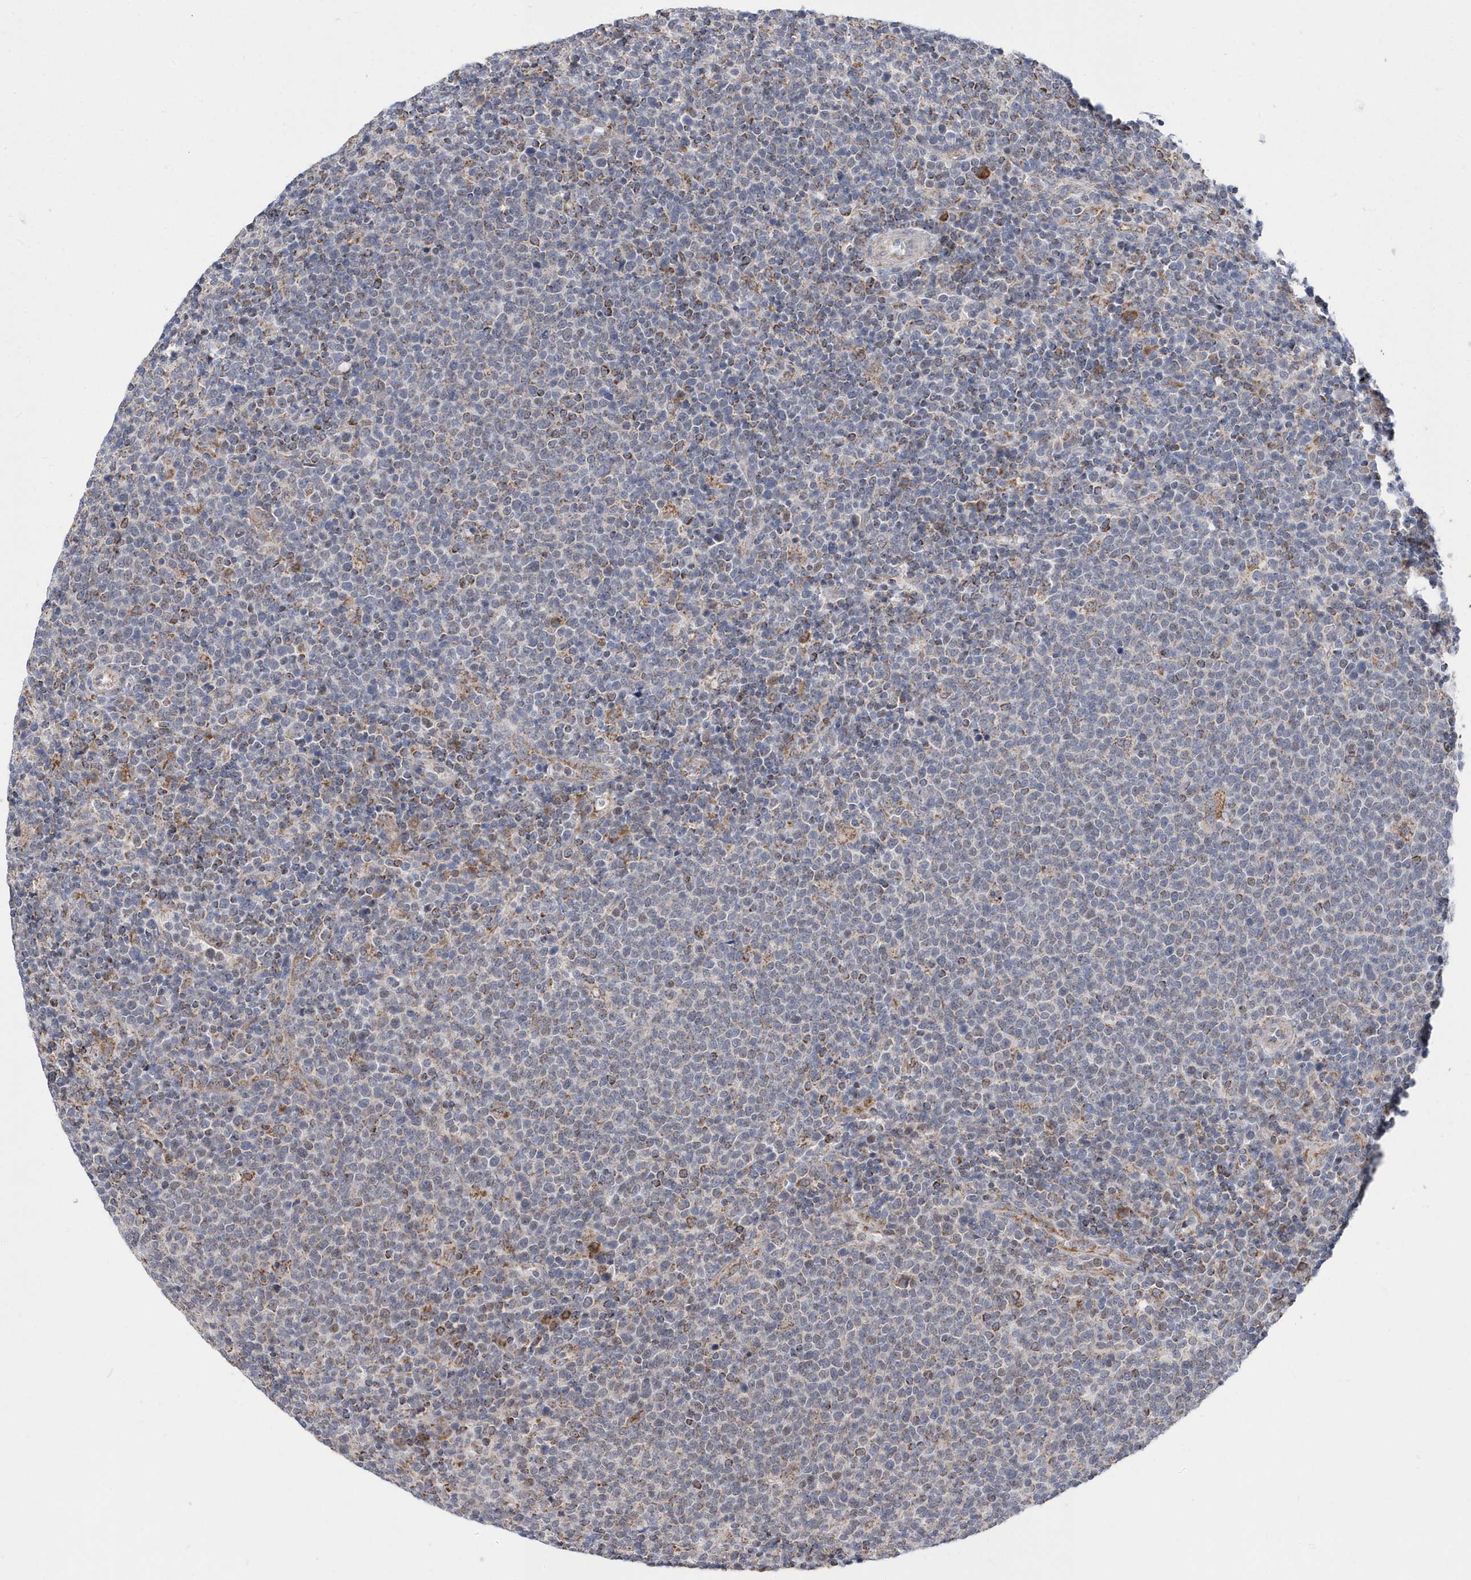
{"staining": {"intensity": "negative", "quantity": "none", "location": "none"}, "tissue": "lymphoma", "cell_type": "Tumor cells", "image_type": "cancer", "snomed": [{"axis": "morphology", "description": "Malignant lymphoma, non-Hodgkin's type, High grade"}, {"axis": "topography", "description": "Lymph node"}], "caption": "There is no significant staining in tumor cells of malignant lymphoma, non-Hodgkin's type (high-grade). (Brightfield microscopy of DAB immunohistochemistry (IHC) at high magnification).", "gene": "SPATA5", "patient": {"sex": "male", "age": 61}}